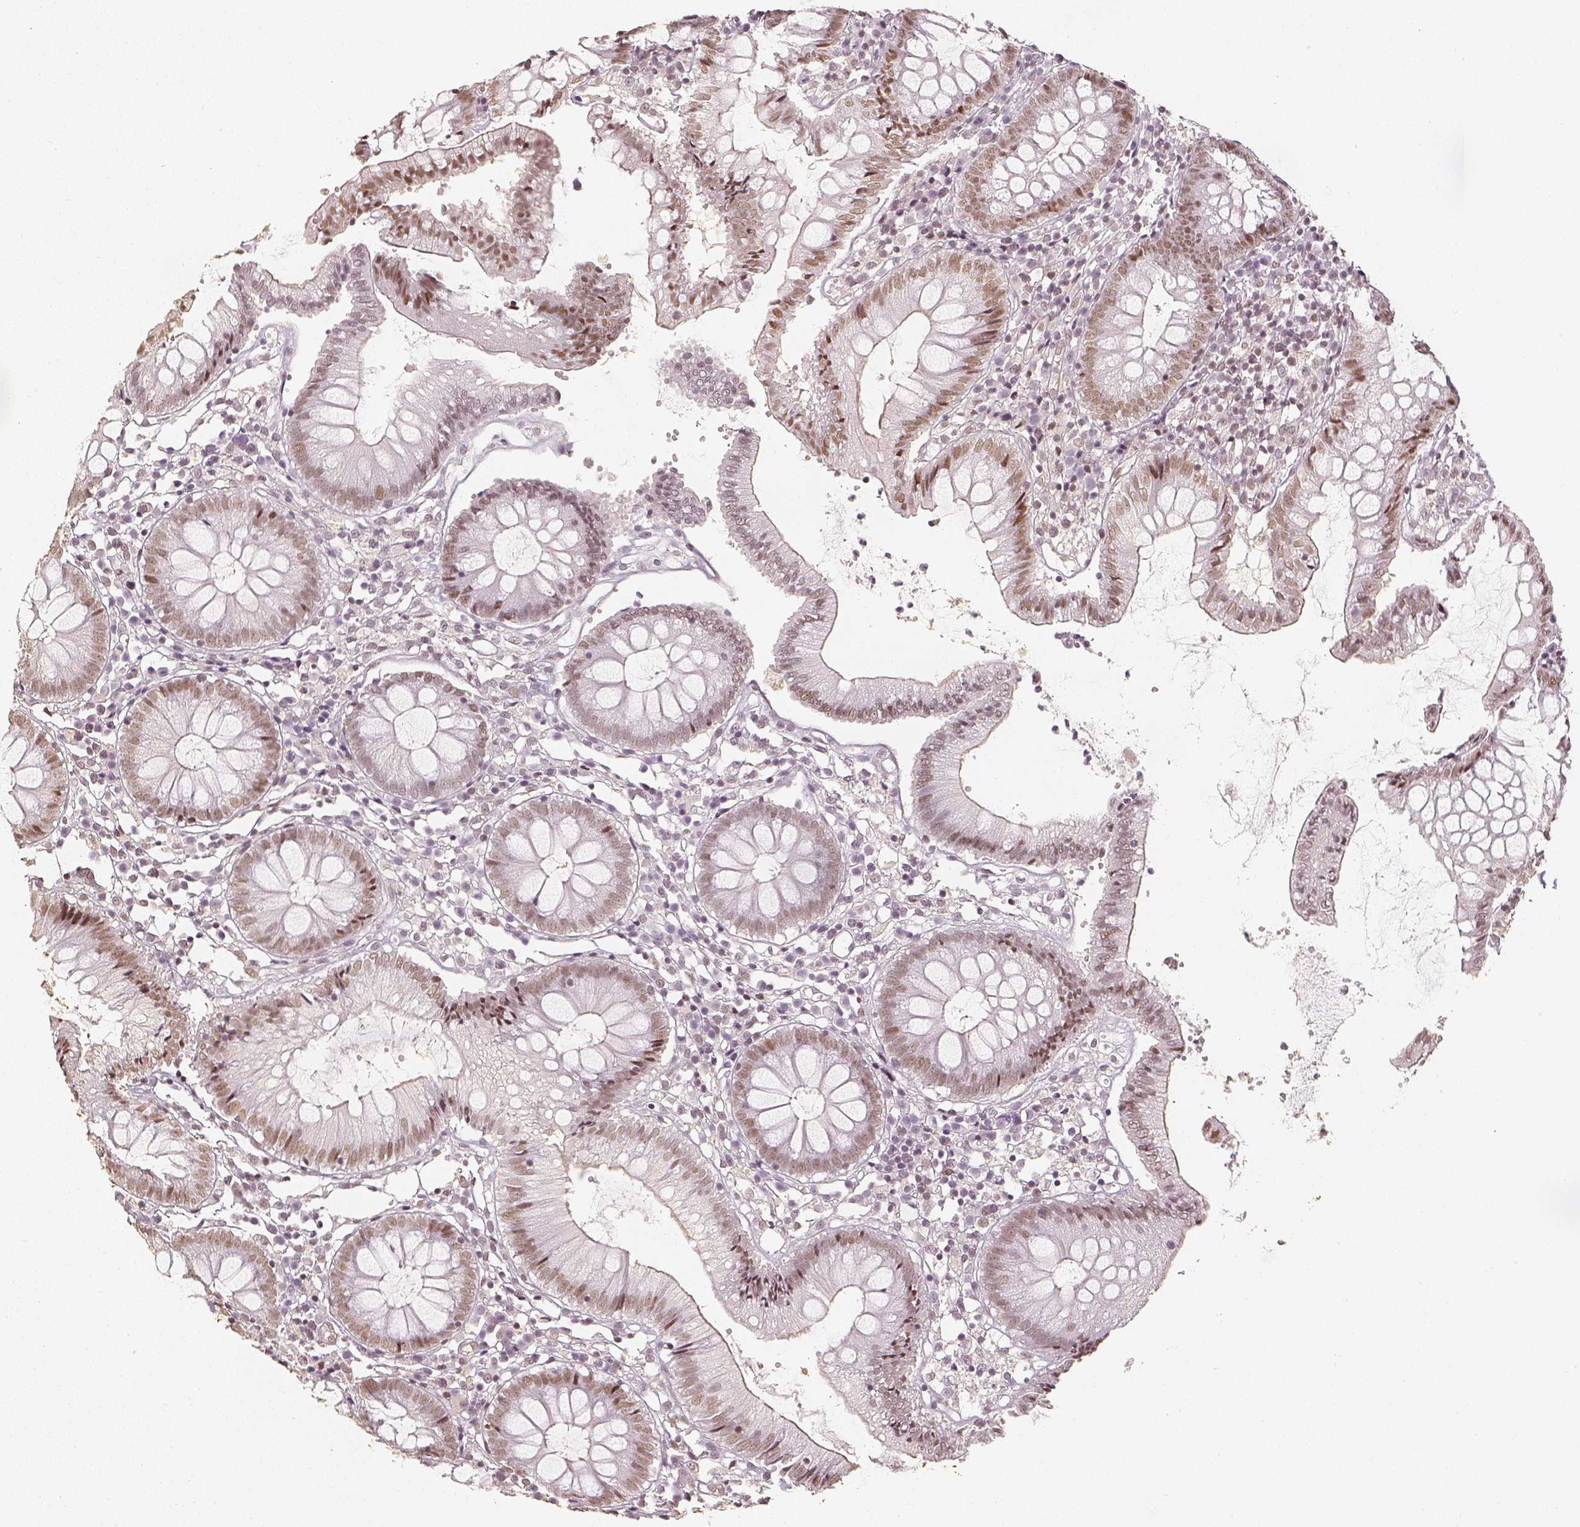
{"staining": {"intensity": "moderate", "quantity": ">75%", "location": "nuclear"}, "tissue": "colon", "cell_type": "Endothelial cells", "image_type": "normal", "snomed": [{"axis": "morphology", "description": "Normal tissue, NOS"}, {"axis": "morphology", "description": "Adenocarcinoma, NOS"}, {"axis": "topography", "description": "Colon"}], "caption": "A high-resolution micrograph shows immunohistochemistry (IHC) staining of benign colon, which reveals moderate nuclear staining in approximately >75% of endothelial cells.", "gene": "HDAC1", "patient": {"sex": "male", "age": 83}}